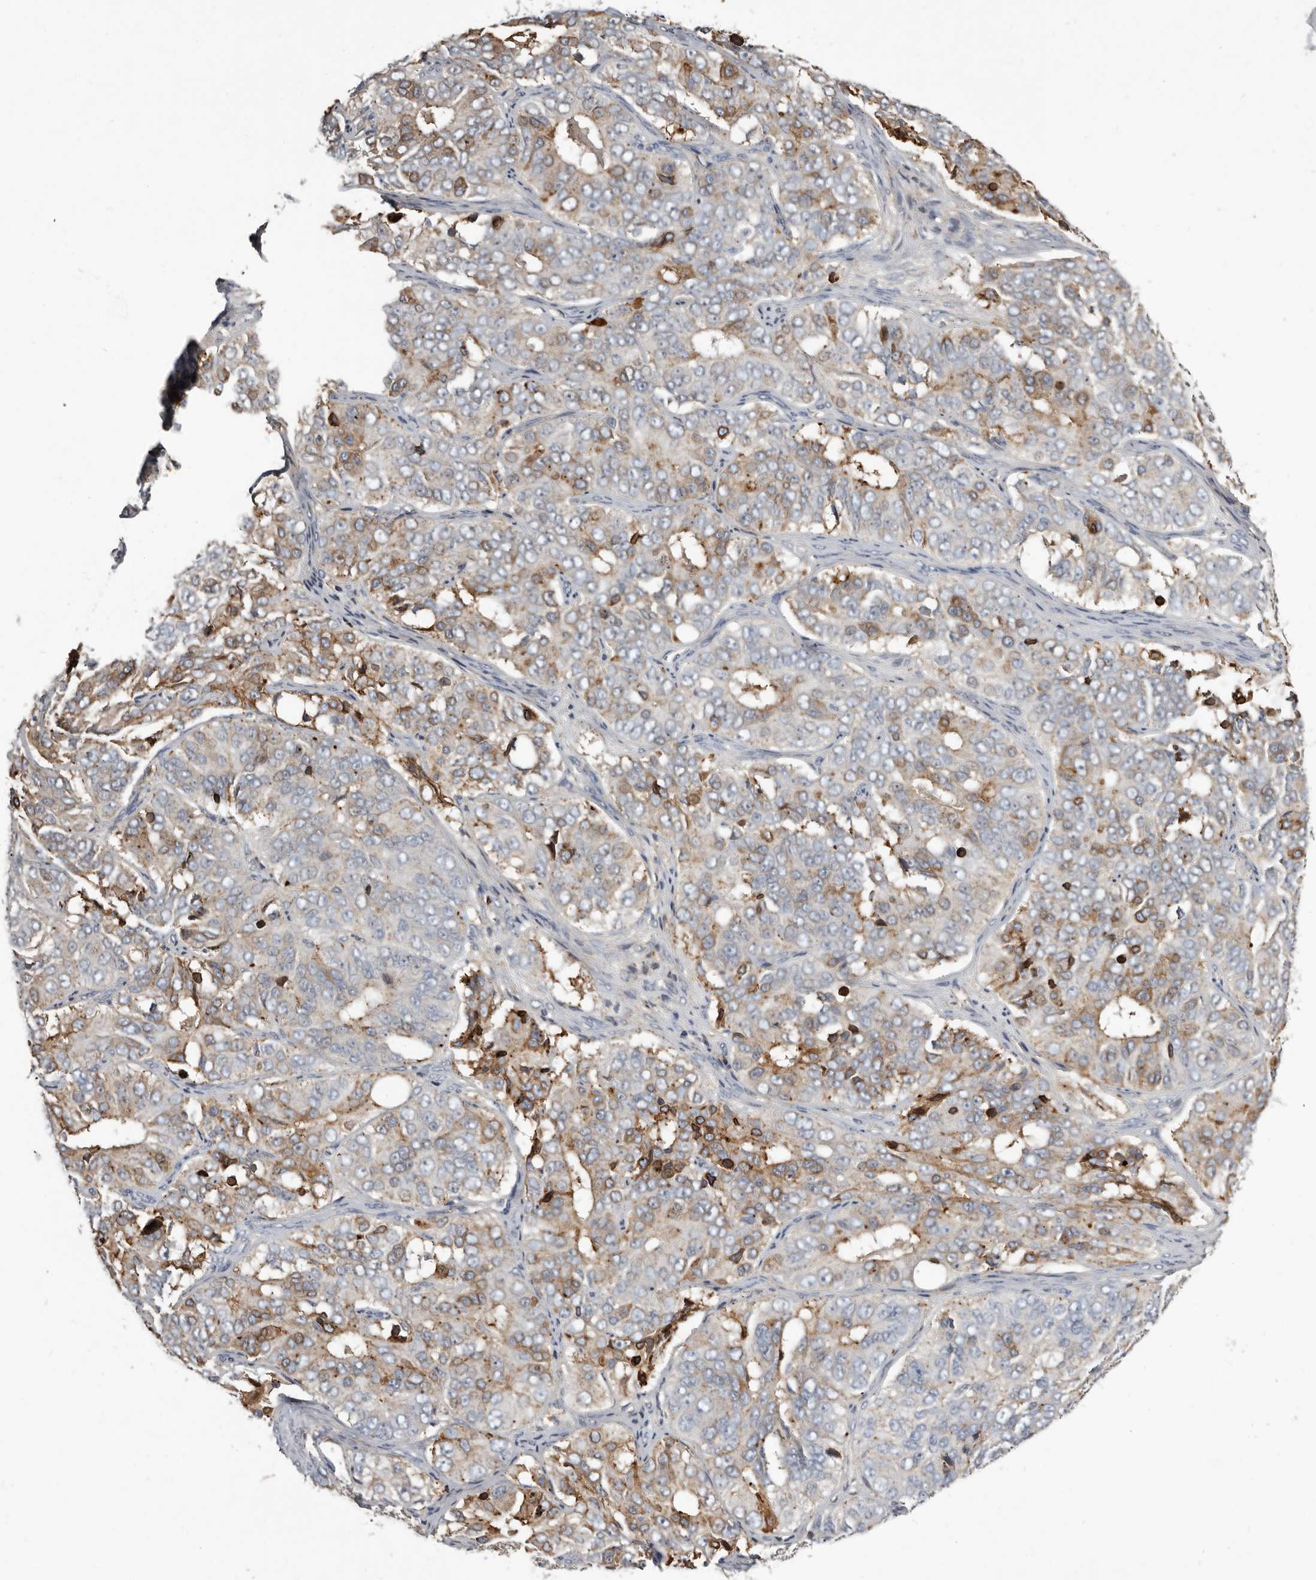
{"staining": {"intensity": "moderate", "quantity": "25%-75%", "location": "cytoplasmic/membranous"}, "tissue": "ovarian cancer", "cell_type": "Tumor cells", "image_type": "cancer", "snomed": [{"axis": "morphology", "description": "Carcinoma, endometroid"}, {"axis": "topography", "description": "Ovary"}], "caption": "Approximately 25%-75% of tumor cells in human ovarian endometroid carcinoma display moderate cytoplasmic/membranous protein positivity as visualized by brown immunohistochemical staining.", "gene": "KIF26B", "patient": {"sex": "female", "age": 51}}